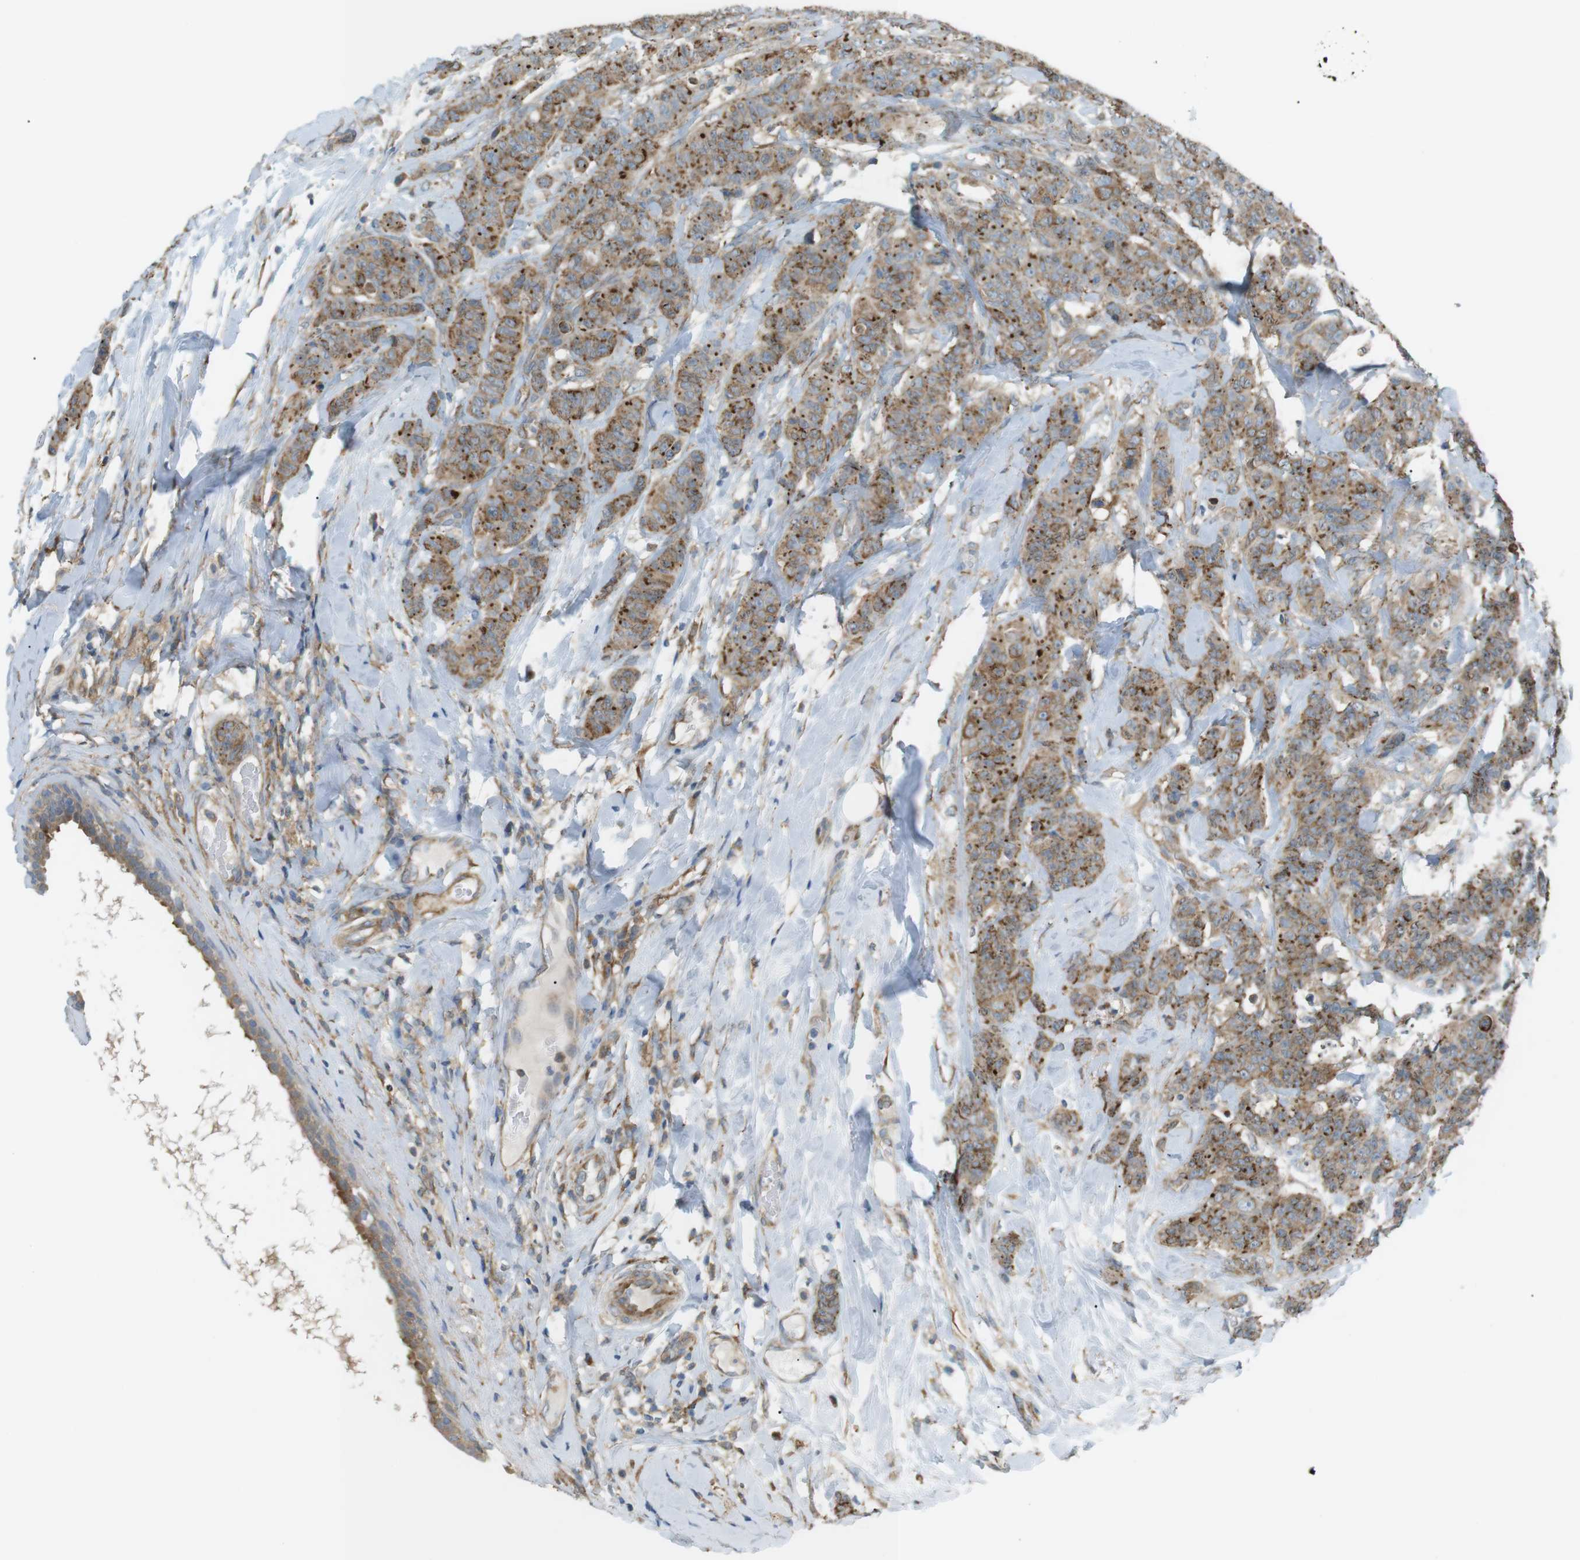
{"staining": {"intensity": "moderate", "quantity": ">75%", "location": "cytoplasmic/membranous"}, "tissue": "breast cancer", "cell_type": "Tumor cells", "image_type": "cancer", "snomed": [{"axis": "morphology", "description": "Normal tissue, NOS"}, {"axis": "morphology", "description": "Duct carcinoma"}, {"axis": "topography", "description": "Breast"}], "caption": "A medium amount of moderate cytoplasmic/membranous positivity is identified in approximately >75% of tumor cells in breast cancer tissue. The protein of interest is stained brown, and the nuclei are stained in blue (DAB IHC with brightfield microscopy, high magnification).", "gene": "PEPD", "patient": {"sex": "female", "age": 40}}